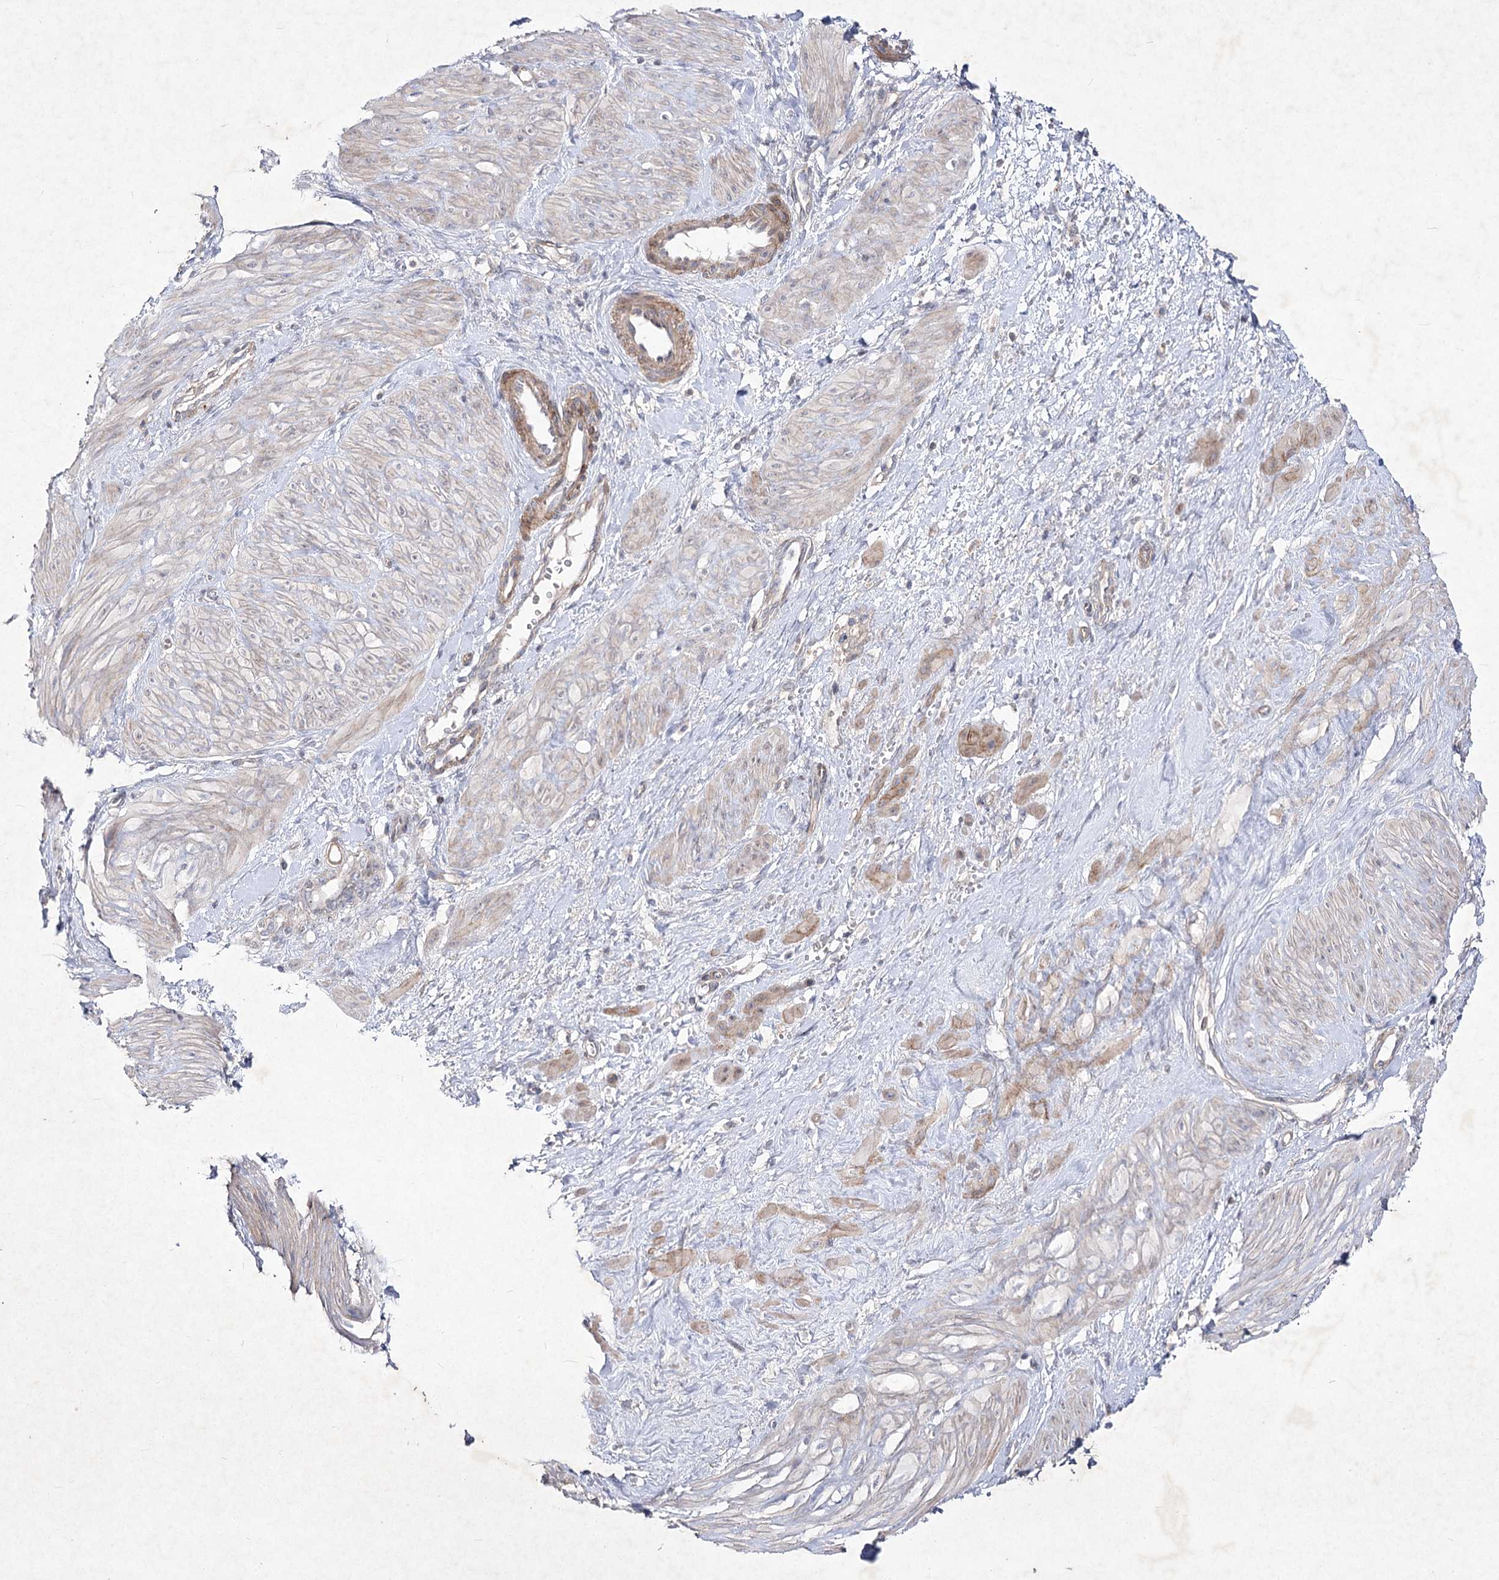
{"staining": {"intensity": "moderate", "quantity": "25%-75%", "location": "cytoplasmic/membranous"}, "tissue": "smooth muscle", "cell_type": "Smooth muscle cells", "image_type": "normal", "snomed": [{"axis": "morphology", "description": "Normal tissue, NOS"}, {"axis": "topography", "description": "Endometrium"}], "caption": "Immunohistochemical staining of benign smooth muscle demonstrates moderate cytoplasmic/membranous protein positivity in about 25%-75% of smooth muscle cells.", "gene": "CIB2", "patient": {"sex": "female", "age": 33}}